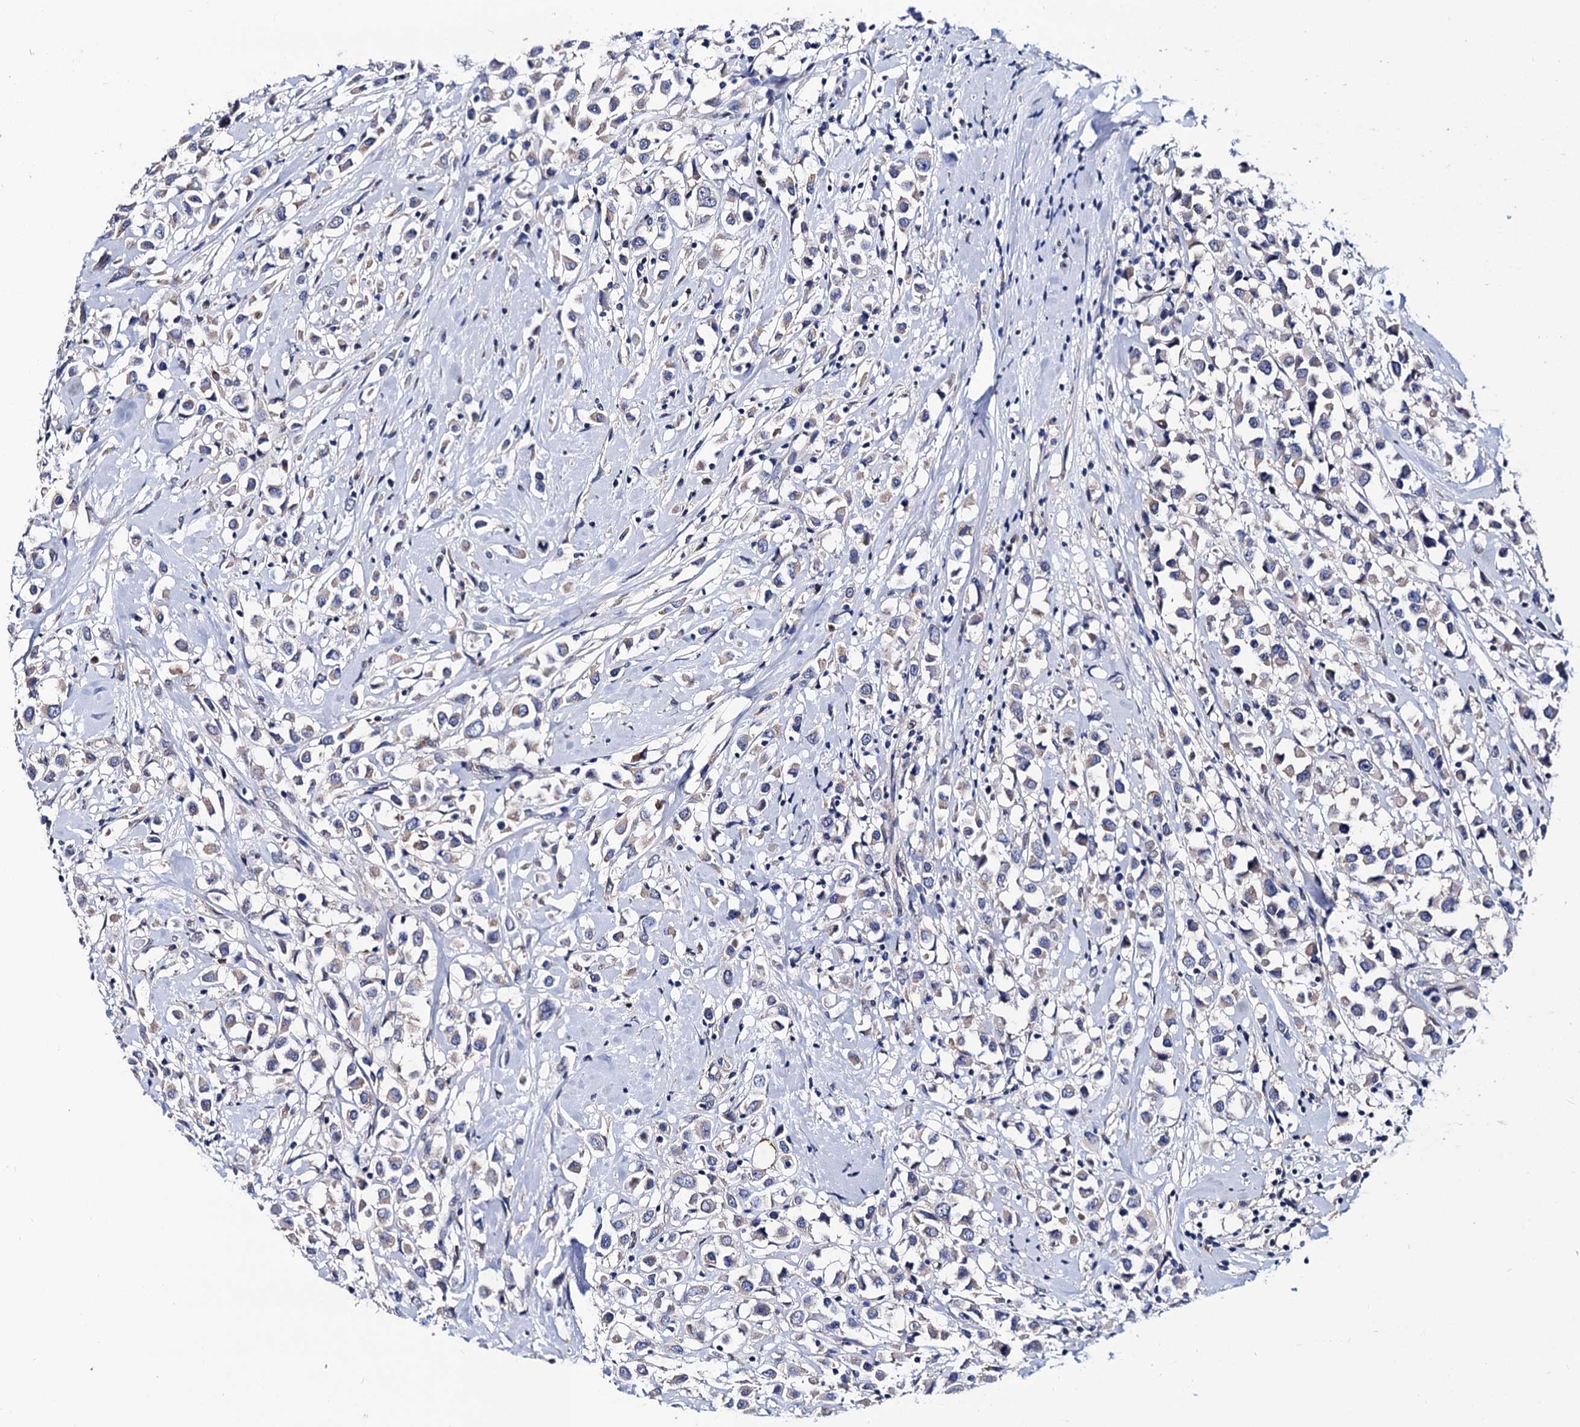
{"staining": {"intensity": "negative", "quantity": "none", "location": "none"}, "tissue": "breast cancer", "cell_type": "Tumor cells", "image_type": "cancer", "snomed": [{"axis": "morphology", "description": "Duct carcinoma"}, {"axis": "topography", "description": "Breast"}], "caption": "Immunohistochemistry (IHC) of human breast cancer exhibits no staining in tumor cells.", "gene": "ZDHHC18", "patient": {"sex": "female", "age": 87}}